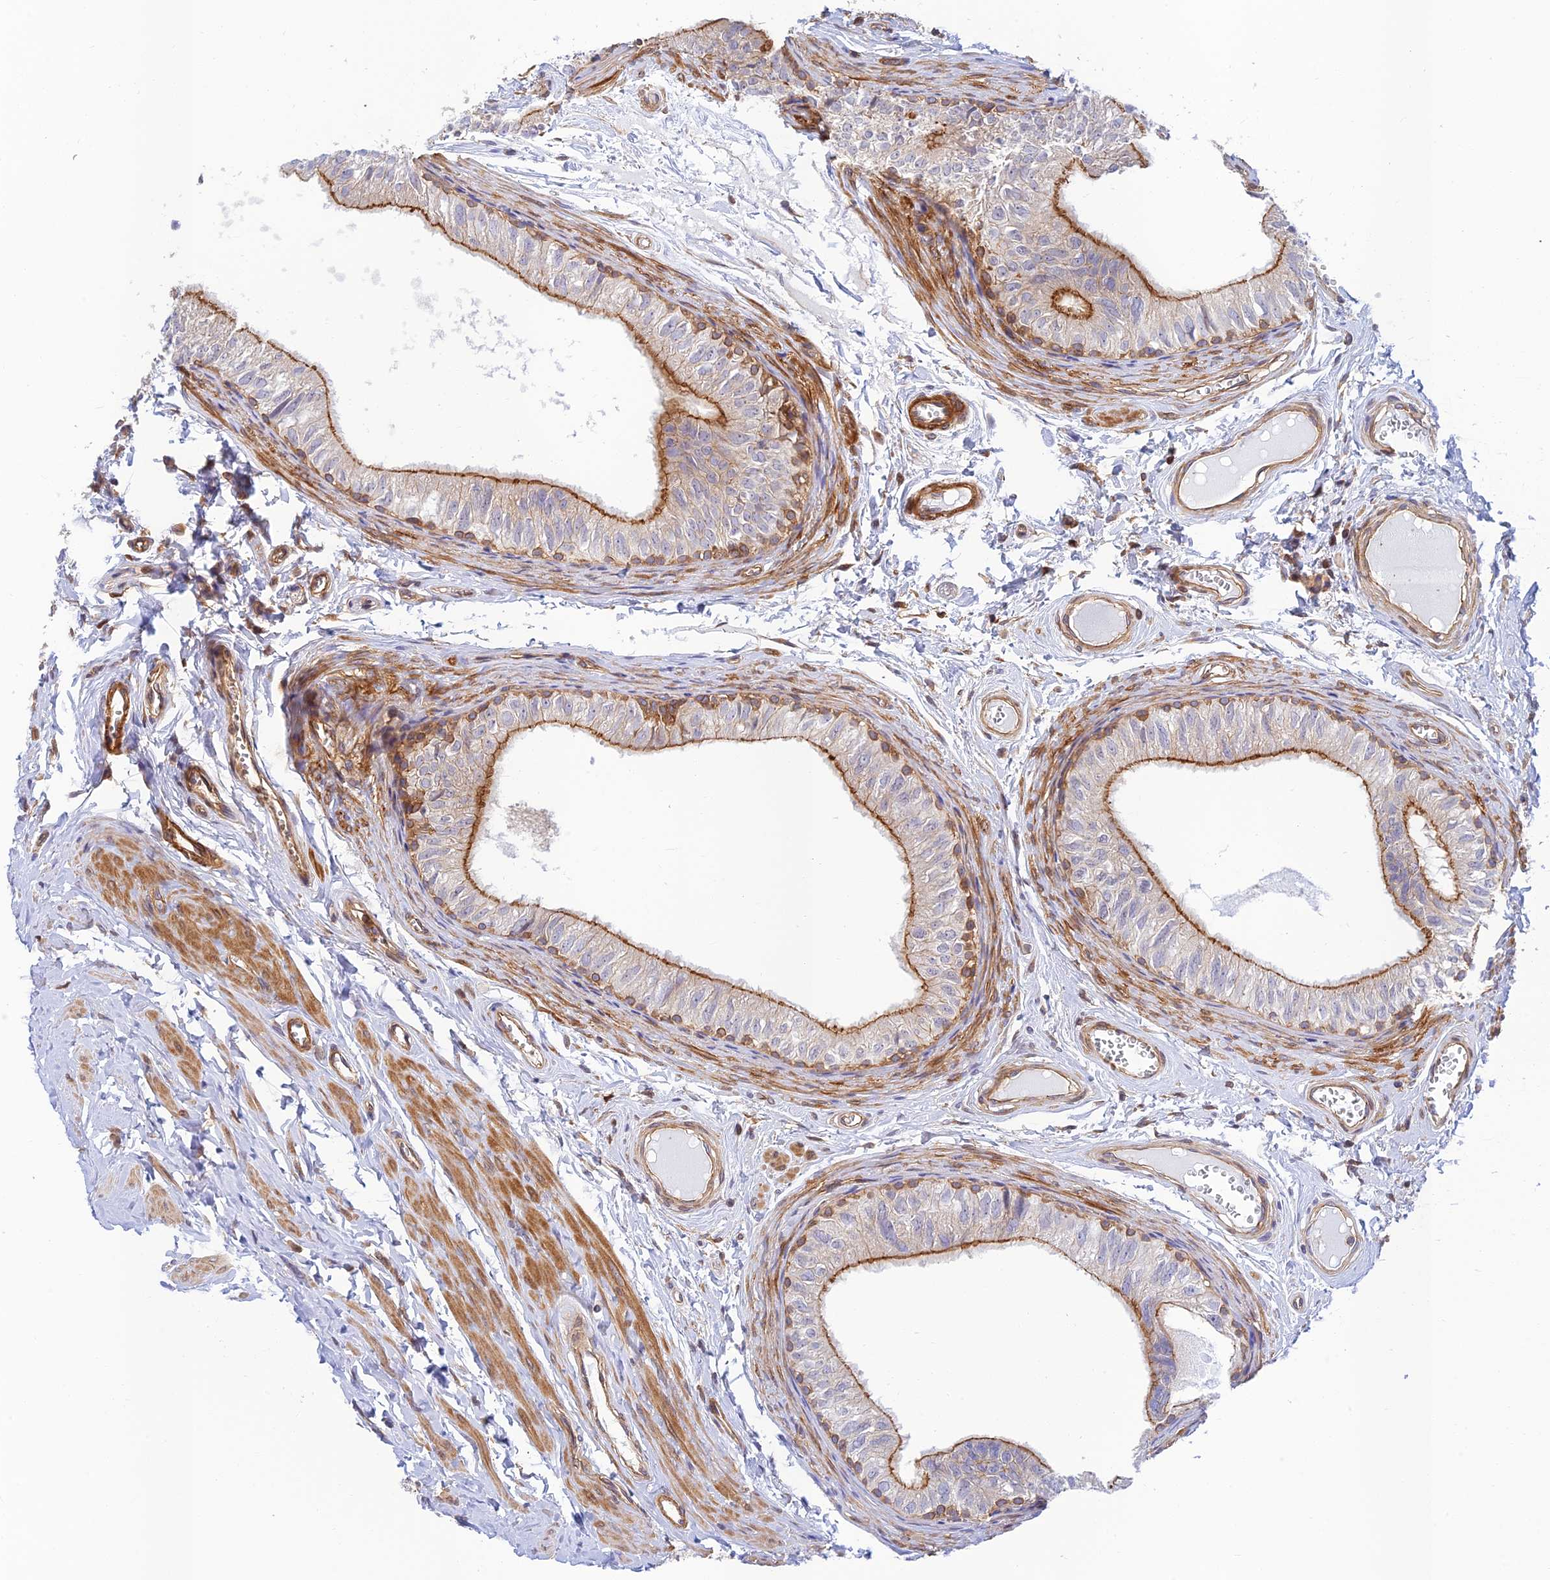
{"staining": {"intensity": "moderate", "quantity": ">75%", "location": "cytoplasmic/membranous"}, "tissue": "epididymis", "cell_type": "Glandular cells", "image_type": "normal", "snomed": [{"axis": "morphology", "description": "Normal tissue, NOS"}, {"axis": "topography", "description": "Epididymis"}], "caption": "This micrograph demonstrates benign epididymis stained with immunohistochemistry to label a protein in brown. The cytoplasmic/membranous of glandular cells show moderate positivity for the protein. Nuclei are counter-stained blue.", "gene": "PPP1R12C", "patient": {"sex": "male", "age": 42}}